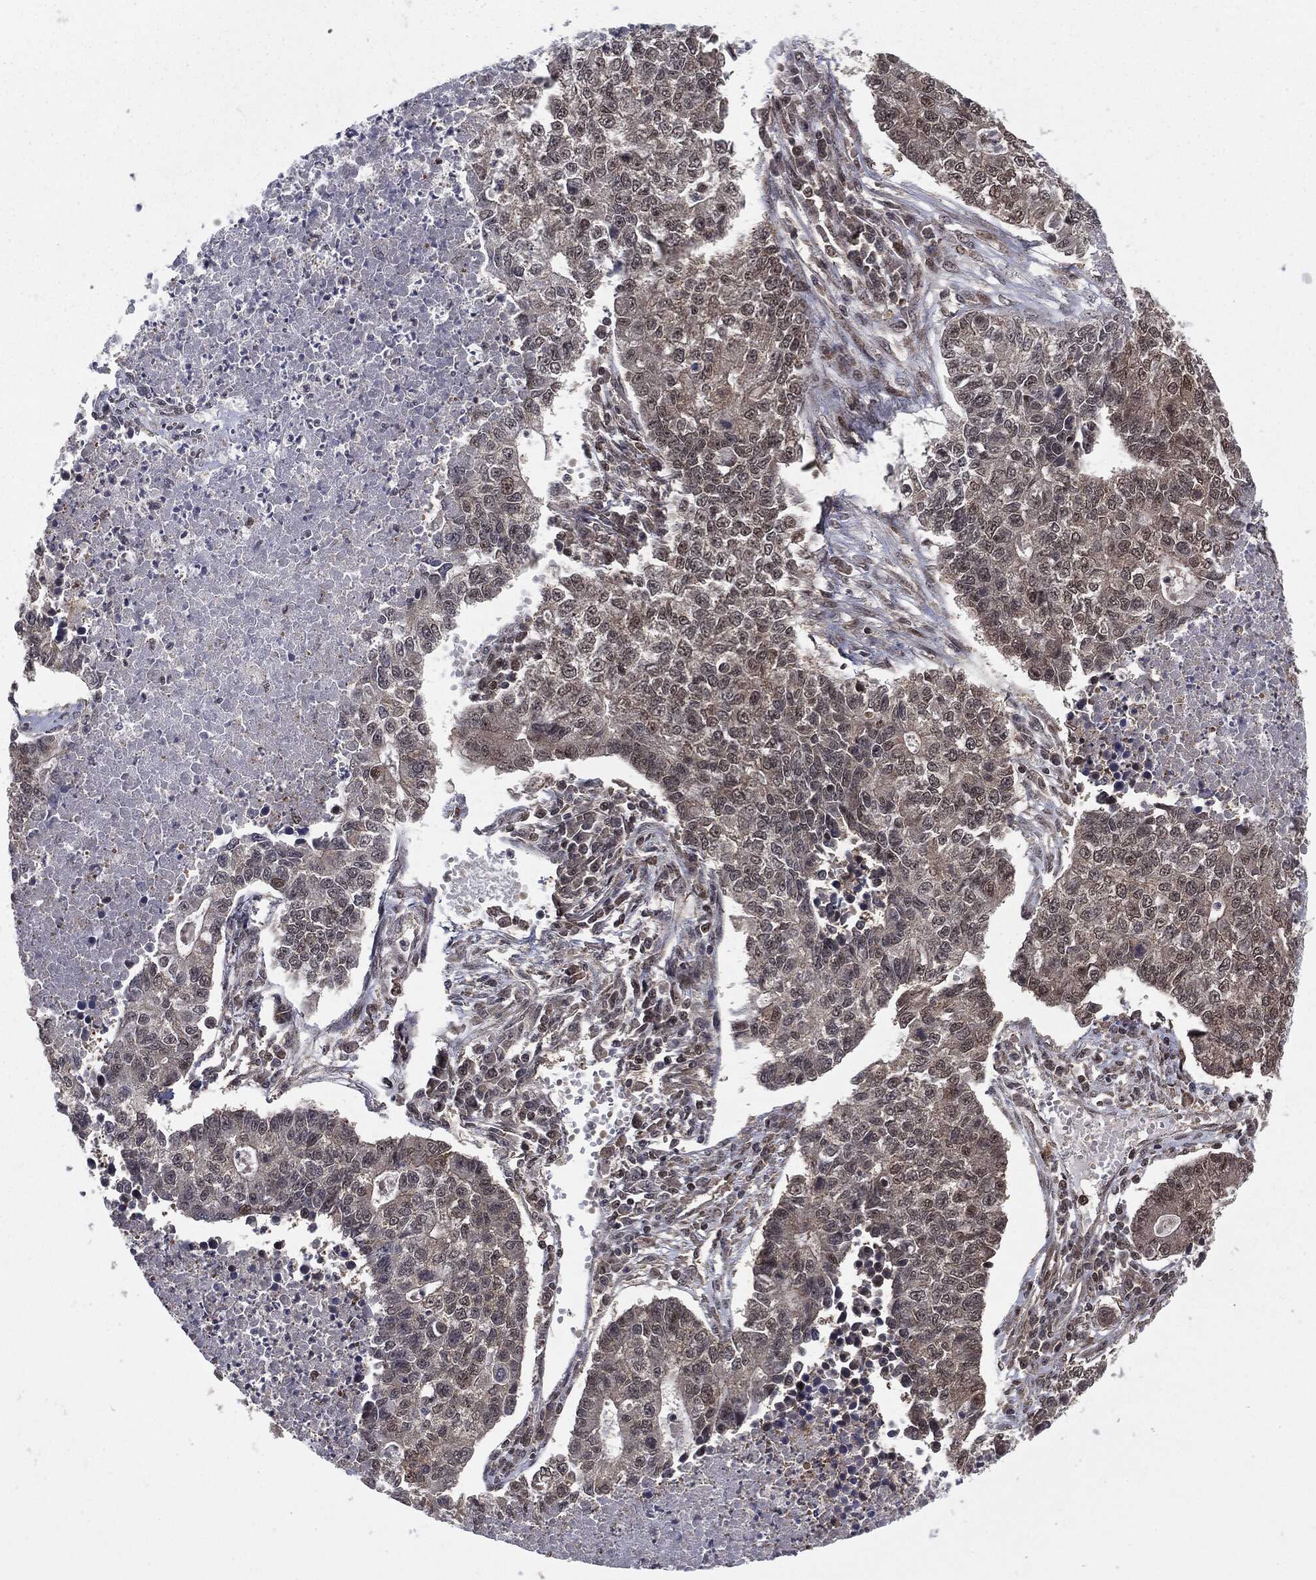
{"staining": {"intensity": "negative", "quantity": "none", "location": "none"}, "tissue": "lung cancer", "cell_type": "Tumor cells", "image_type": "cancer", "snomed": [{"axis": "morphology", "description": "Adenocarcinoma, NOS"}, {"axis": "topography", "description": "Lung"}], "caption": "Immunohistochemistry photomicrograph of human lung adenocarcinoma stained for a protein (brown), which demonstrates no expression in tumor cells. (DAB IHC visualized using brightfield microscopy, high magnification).", "gene": "PTPA", "patient": {"sex": "male", "age": 57}}